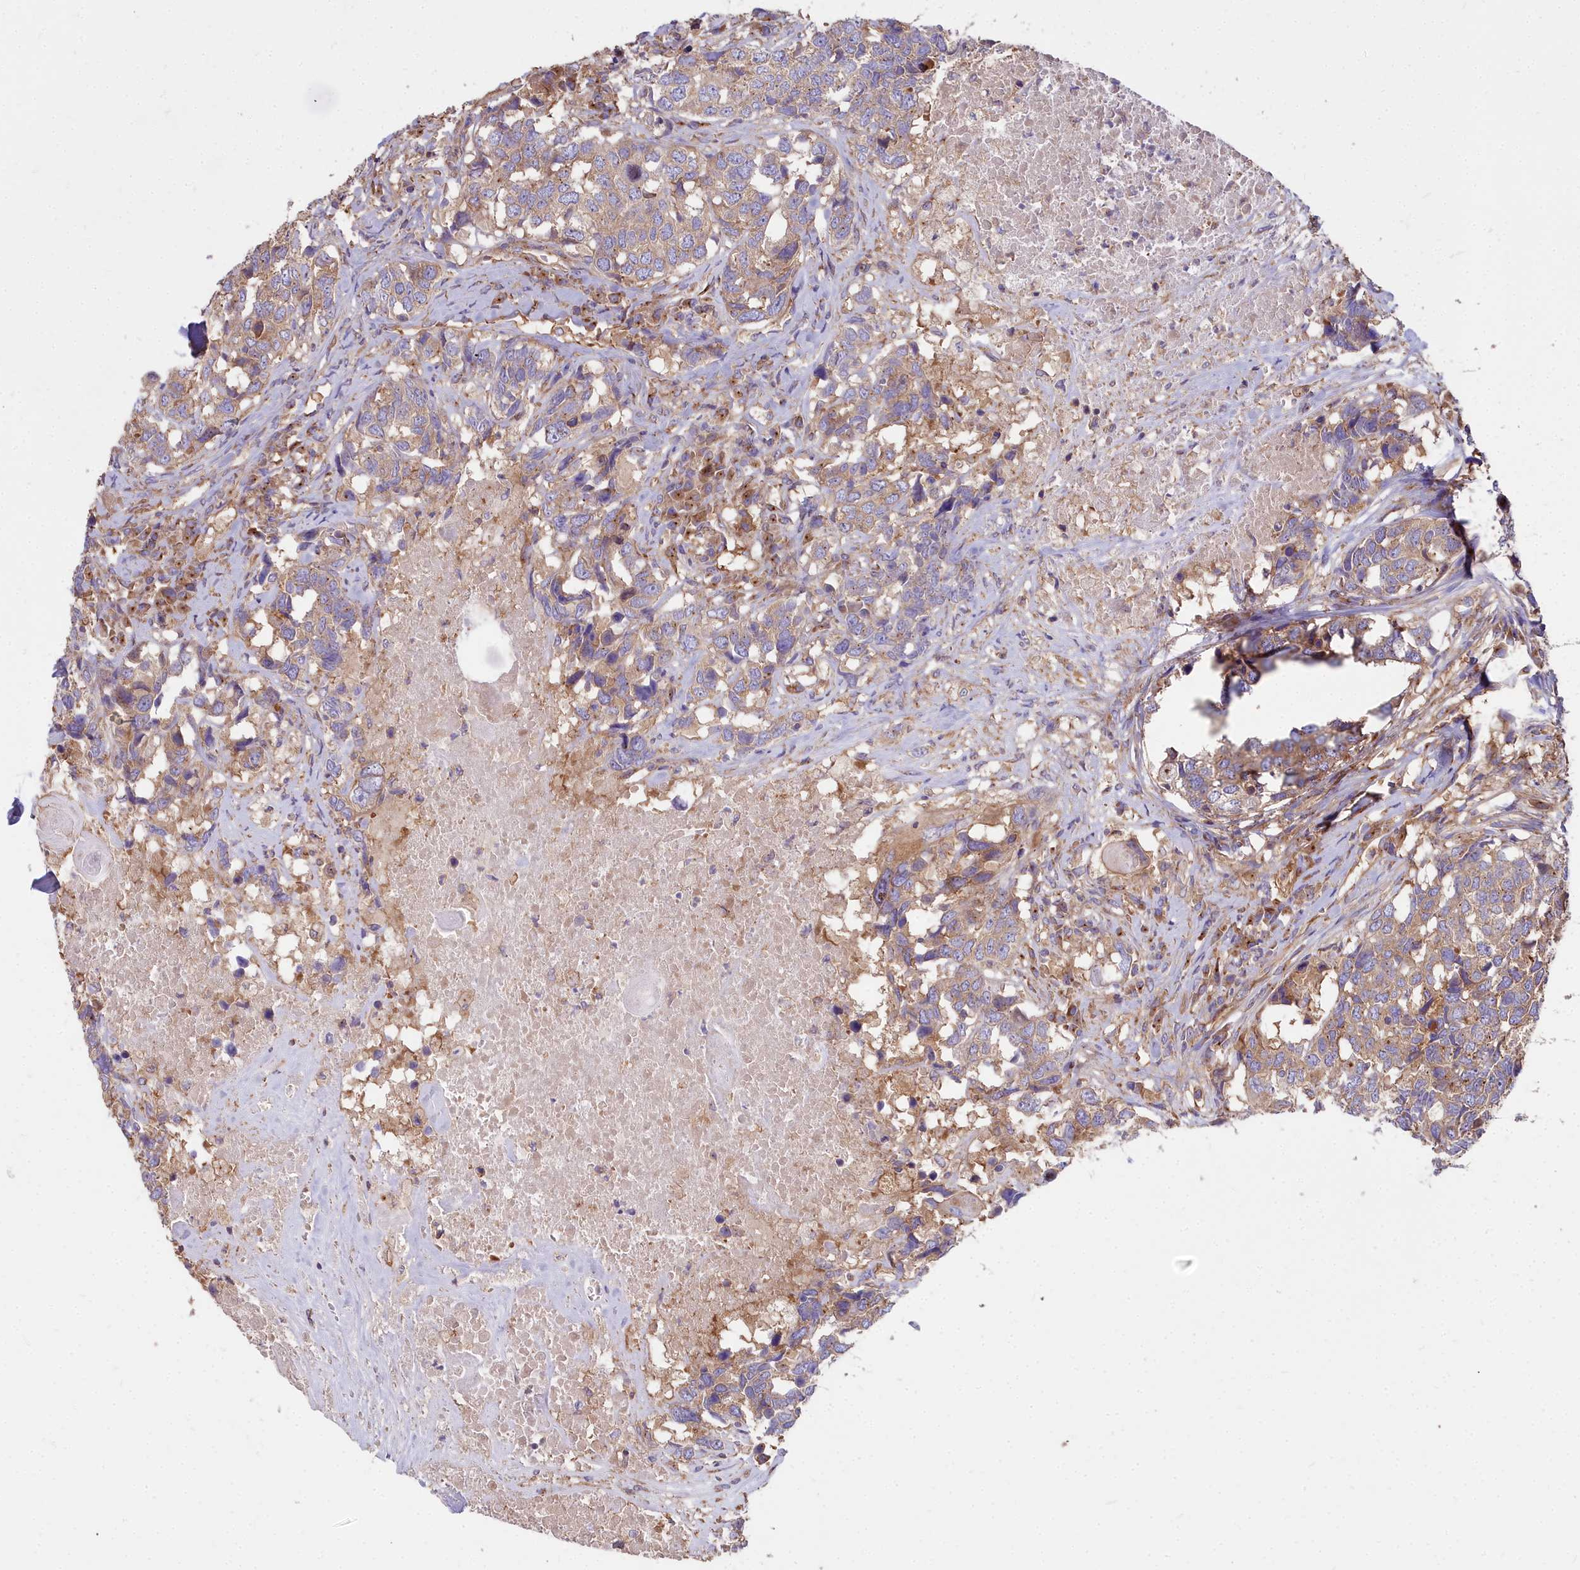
{"staining": {"intensity": "weak", "quantity": ">75%", "location": "cytoplasmic/membranous"}, "tissue": "head and neck cancer", "cell_type": "Tumor cells", "image_type": "cancer", "snomed": [{"axis": "morphology", "description": "Squamous cell carcinoma, NOS"}, {"axis": "topography", "description": "Head-Neck"}], "caption": "Head and neck cancer (squamous cell carcinoma) stained with a protein marker displays weak staining in tumor cells.", "gene": "DCTN3", "patient": {"sex": "male", "age": 66}}